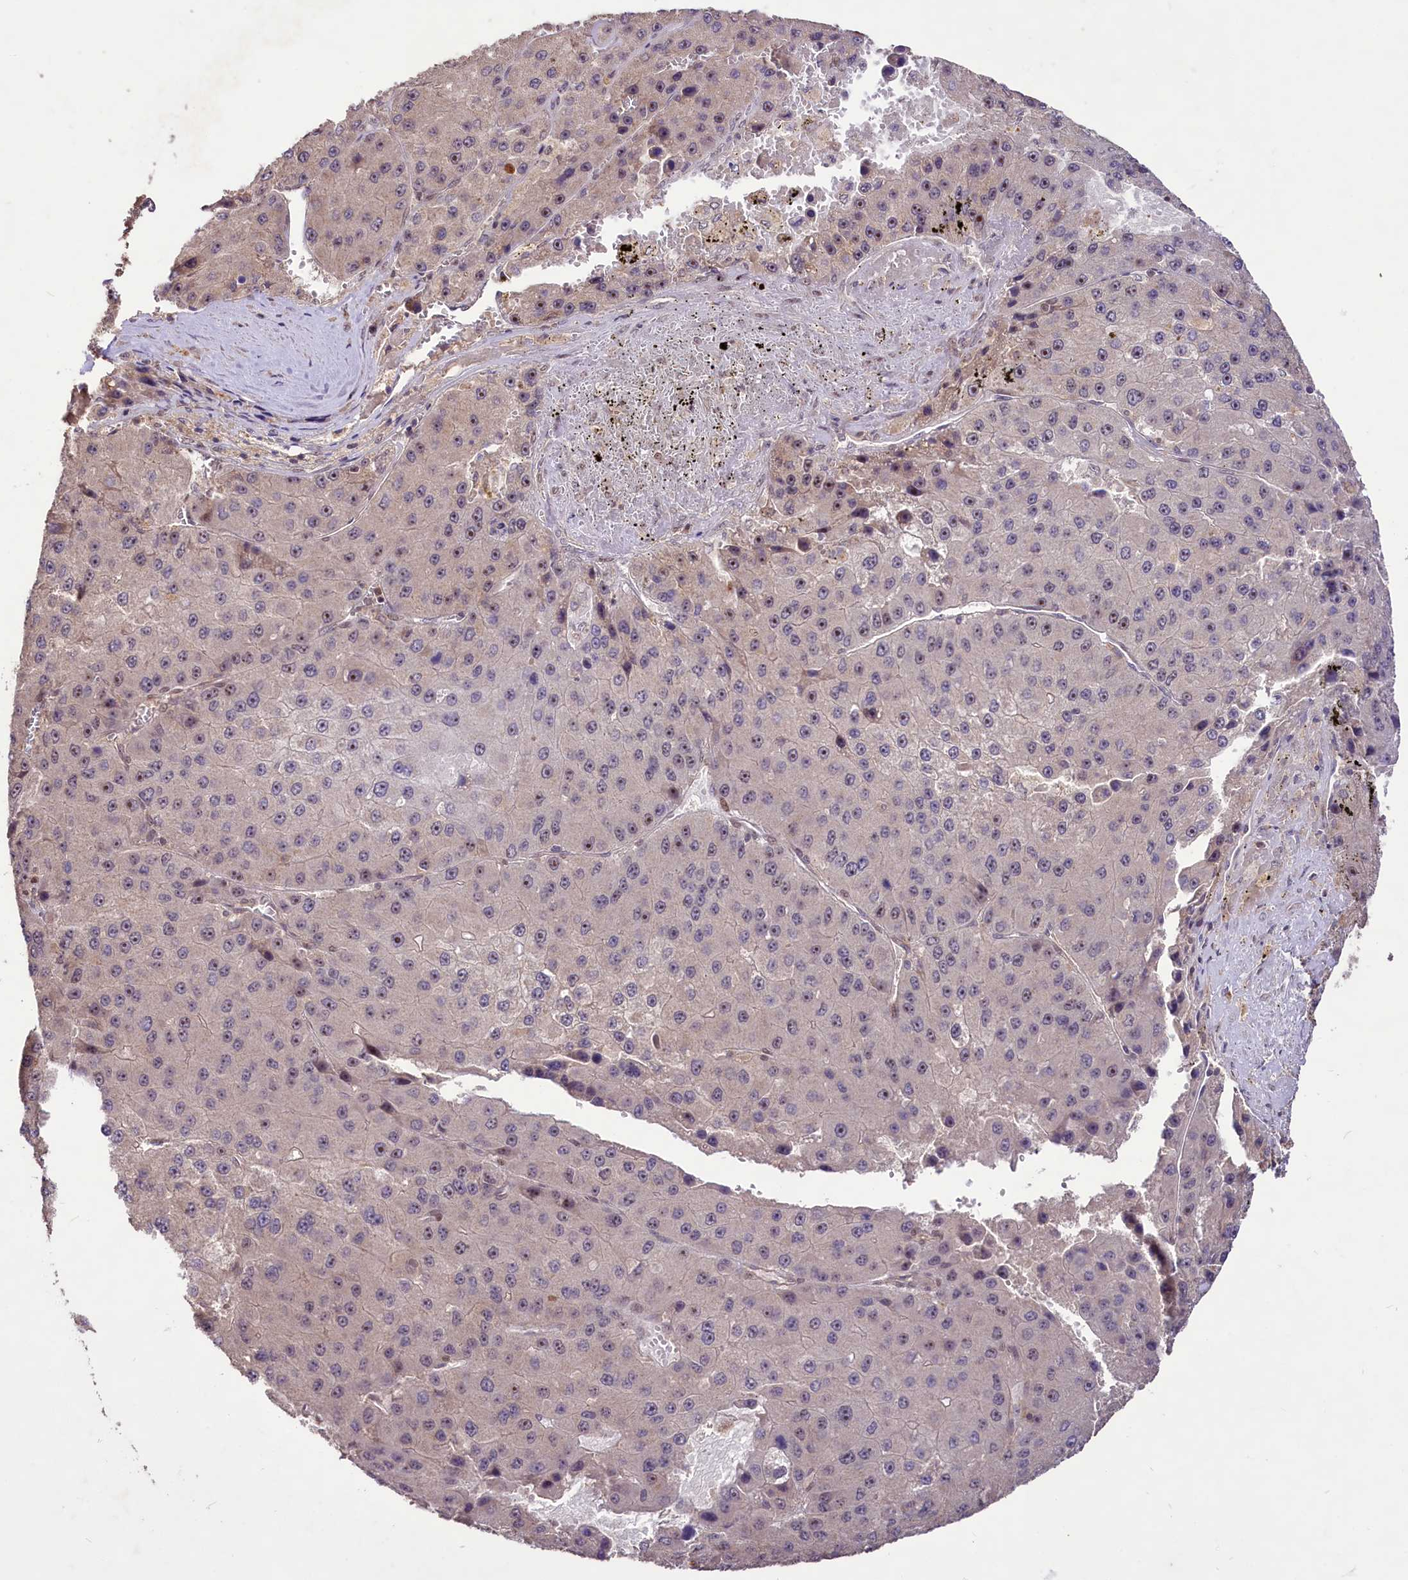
{"staining": {"intensity": "moderate", "quantity": "<25%", "location": "nuclear"}, "tissue": "liver cancer", "cell_type": "Tumor cells", "image_type": "cancer", "snomed": [{"axis": "morphology", "description": "Carcinoma, Hepatocellular, NOS"}, {"axis": "topography", "description": "Liver"}], "caption": "Moderate nuclear expression is present in approximately <25% of tumor cells in liver cancer.", "gene": "RRP8", "patient": {"sex": "female", "age": 73}}